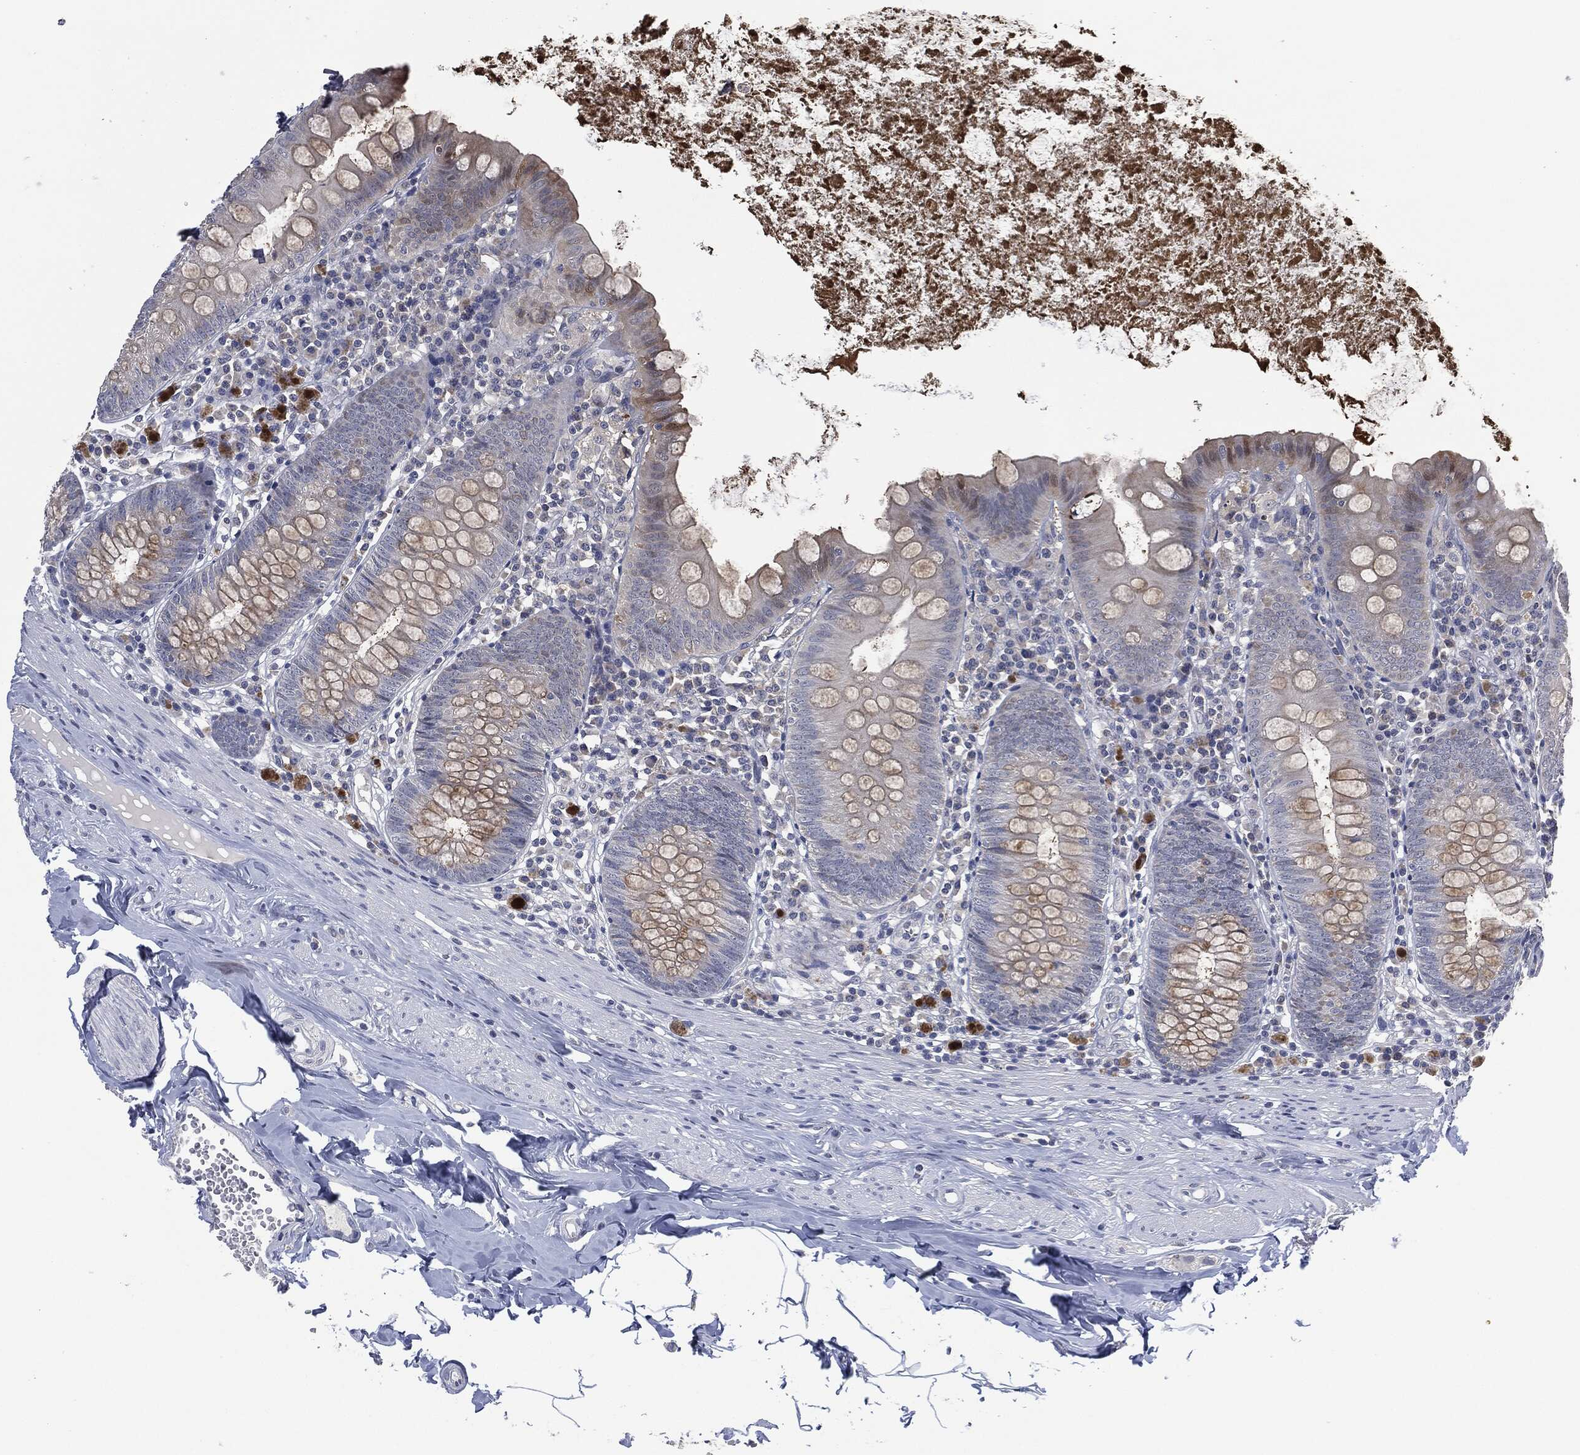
{"staining": {"intensity": "weak", "quantity": "25%-75%", "location": "cytoplasmic/membranous"}, "tissue": "appendix", "cell_type": "Glandular cells", "image_type": "normal", "snomed": [{"axis": "morphology", "description": "Normal tissue, NOS"}, {"axis": "topography", "description": "Appendix"}], "caption": "The immunohistochemical stain labels weak cytoplasmic/membranous staining in glandular cells of normal appendix.", "gene": "IL1RN", "patient": {"sex": "female", "age": 82}}